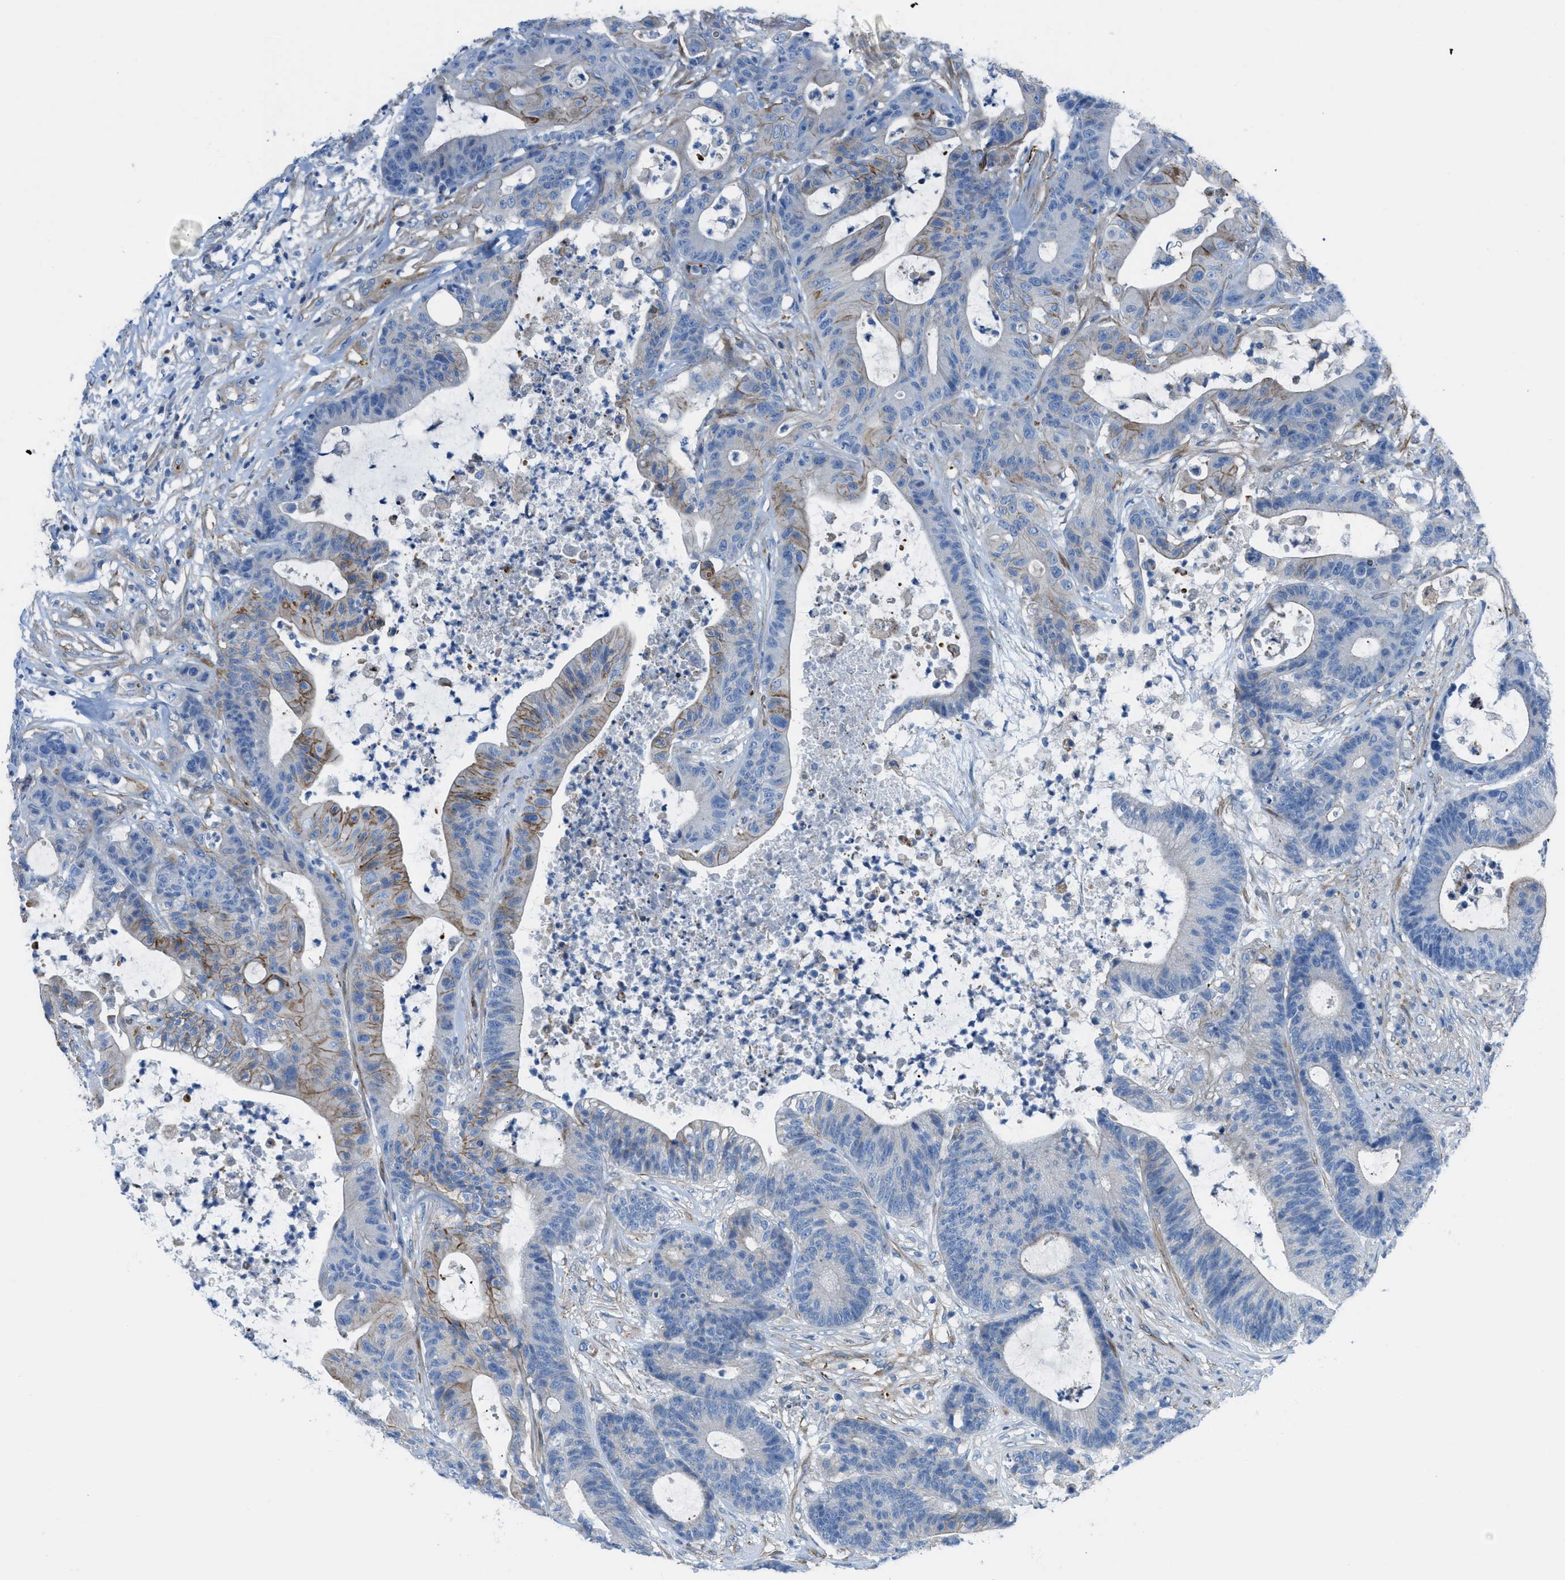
{"staining": {"intensity": "weak", "quantity": "<25%", "location": "cytoplasmic/membranous"}, "tissue": "colorectal cancer", "cell_type": "Tumor cells", "image_type": "cancer", "snomed": [{"axis": "morphology", "description": "Adenocarcinoma, NOS"}, {"axis": "topography", "description": "Colon"}], "caption": "IHC histopathology image of human adenocarcinoma (colorectal) stained for a protein (brown), which shows no staining in tumor cells. Brightfield microscopy of immunohistochemistry (IHC) stained with DAB (3,3'-diaminobenzidine) (brown) and hematoxylin (blue), captured at high magnification.", "gene": "KCNH7", "patient": {"sex": "female", "age": 84}}